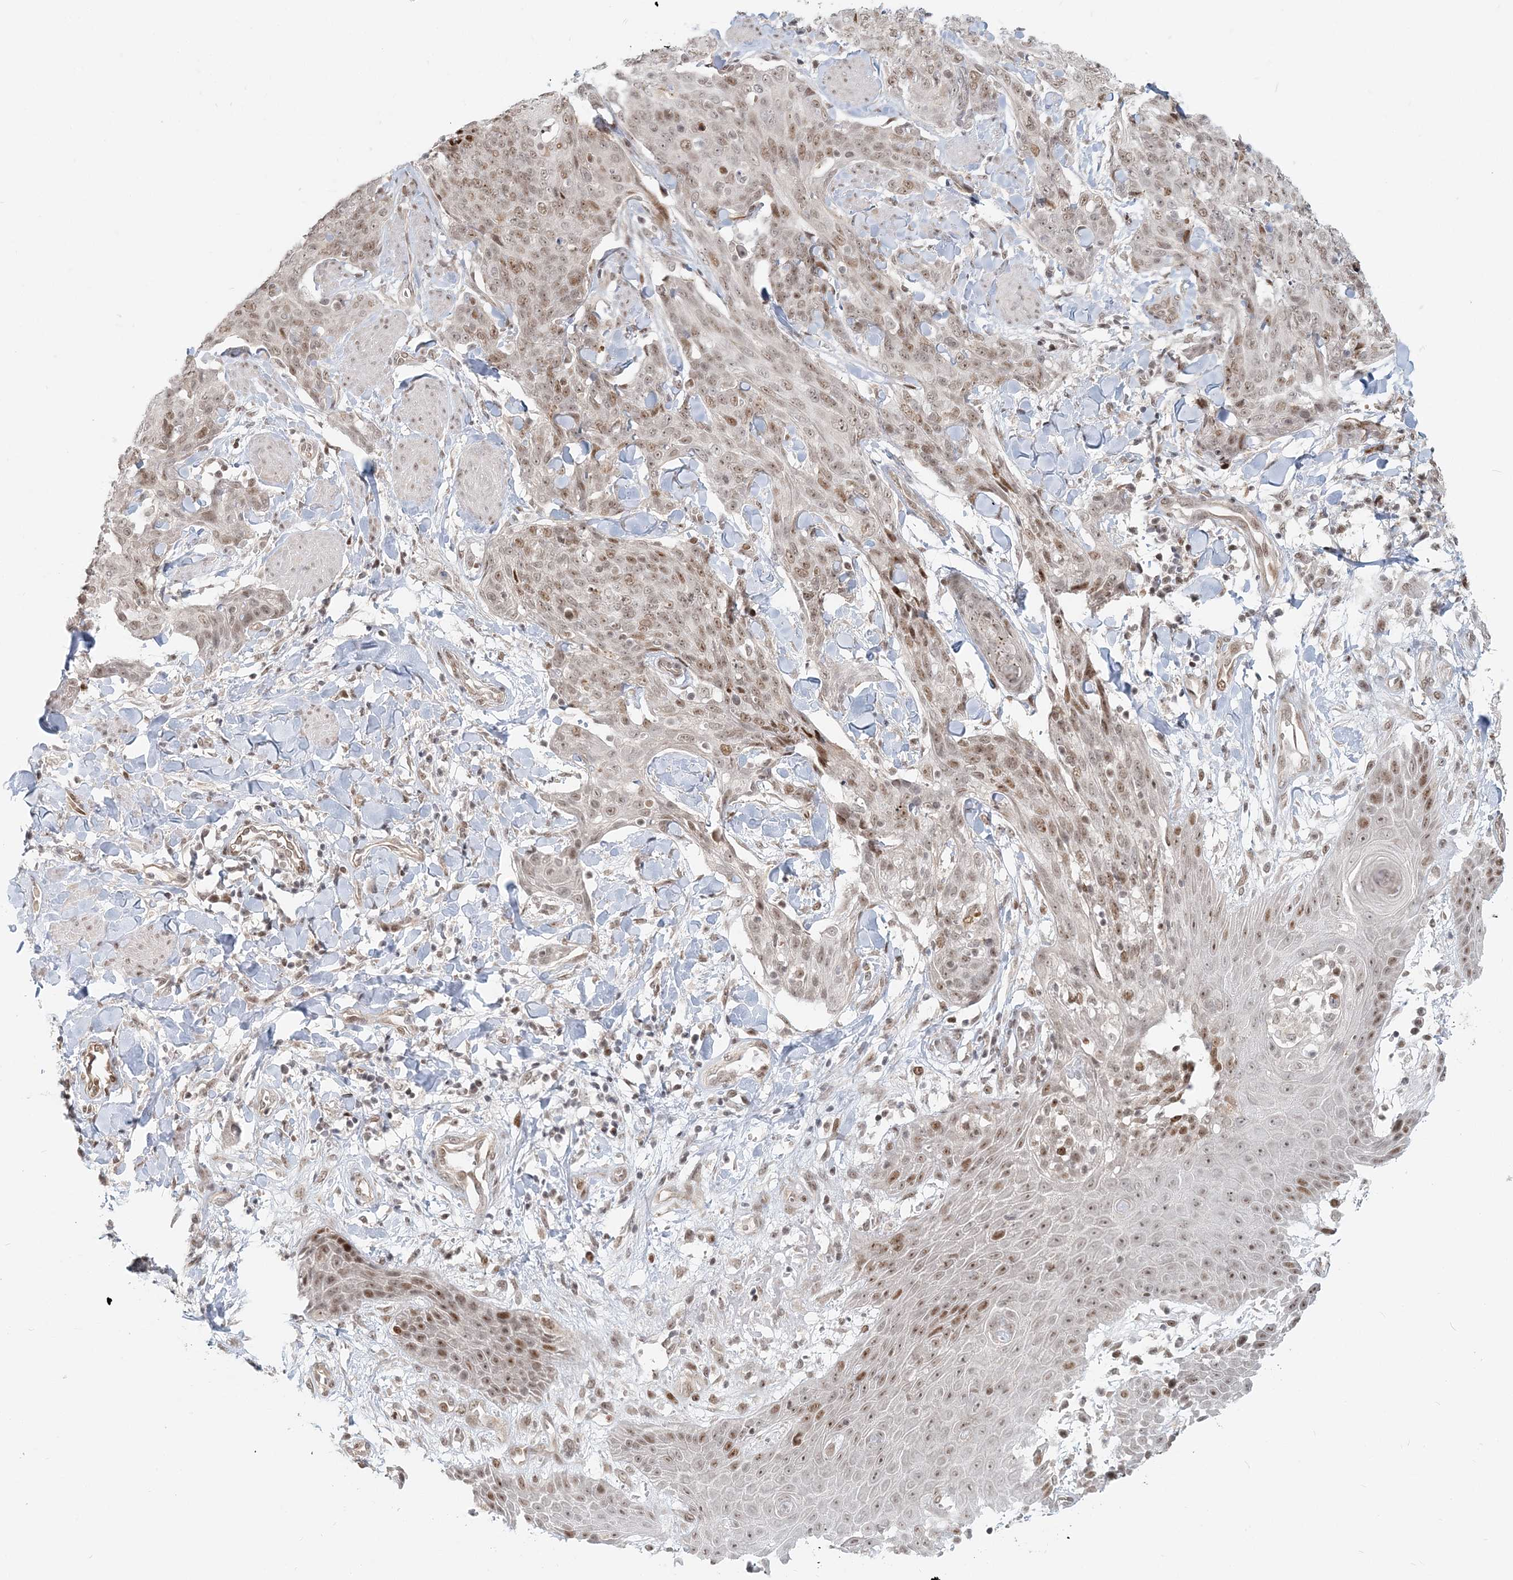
{"staining": {"intensity": "moderate", "quantity": ">75%", "location": "nuclear"}, "tissue": "skin cancer", "cell_type": "Tumor cells", "image_type": "cancer", "snomed": [{"axis": "morphology", "description": "Squamous cell carcinoma, NOS"}, {"axis": "topography", "description": "Skin"}, {"axis": "topography", "description": "Vulva"}], "caption": "High-magnification brightfield microscopy of squamous cell carcinoma (skin) stained with DAB (3,3'-diaminobenzidine) (brown) and counterstained with hematoxylin (blue). tumor cells exhibit moderate nuclear positivity is present in approximately>75% of cells.", "gene": "BAZ1B", "patient": {"sex": "female", "age": 85}}